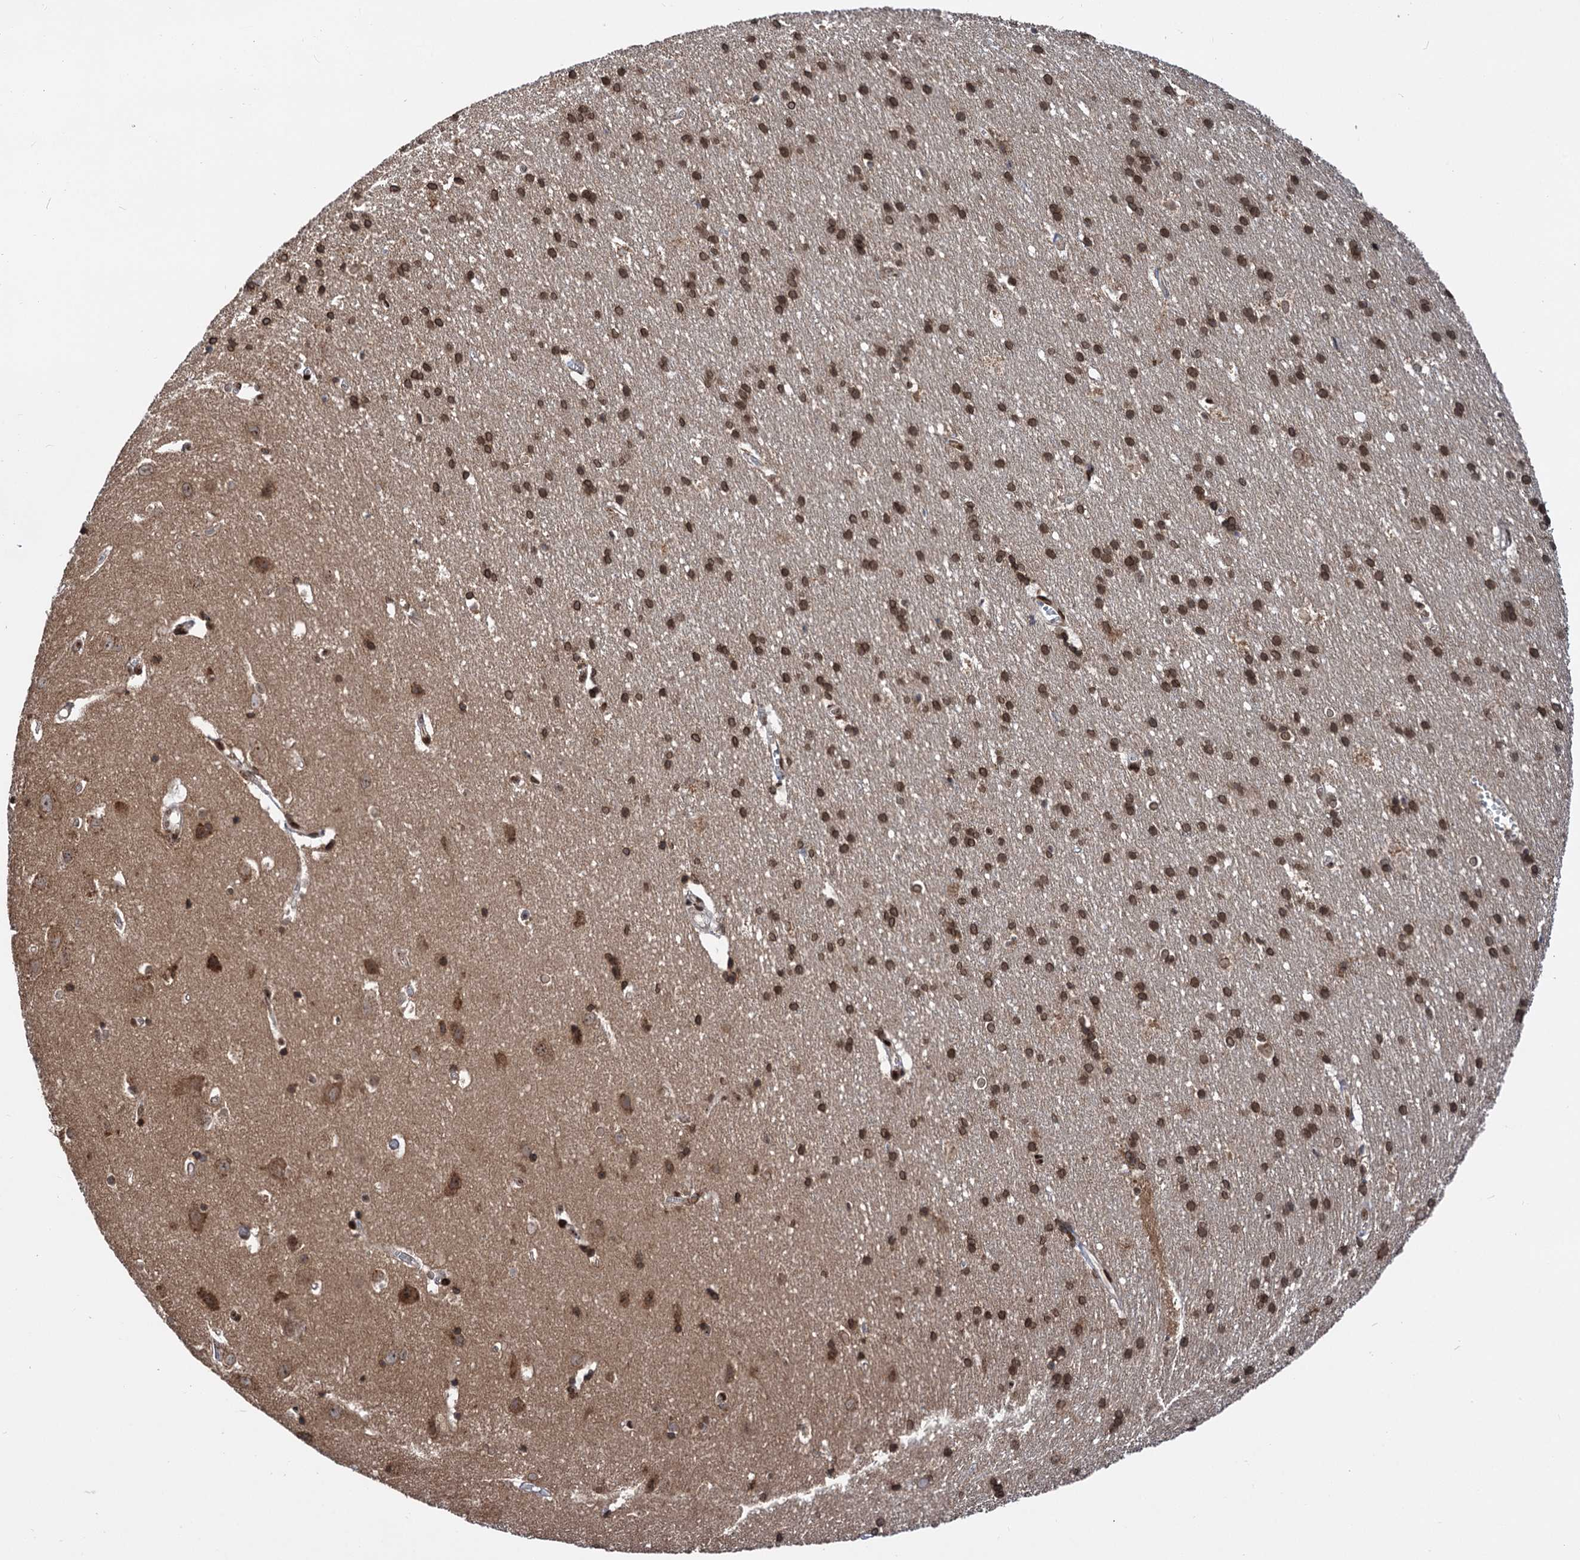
{"staining": {"intensity": "moderate", "quantity": ">75%", "location": "nuclear"}, "tissue": "cerebral cortex", "cell_type": "Endothelial cells", "image_type": "normal", "snomed": [{"axis": "morphology", "description": "Normal tissue, NOS"}, {"axis": "topography", "description": "Cerebral cortex"}], "caption": "Immunohistochemical staining of normal cerebral cortex displays moderate nuclear protein positivity in about >75% of endothelial cells.", "gene": "MESD", "patient": {"sex": "male", "age": 54}}